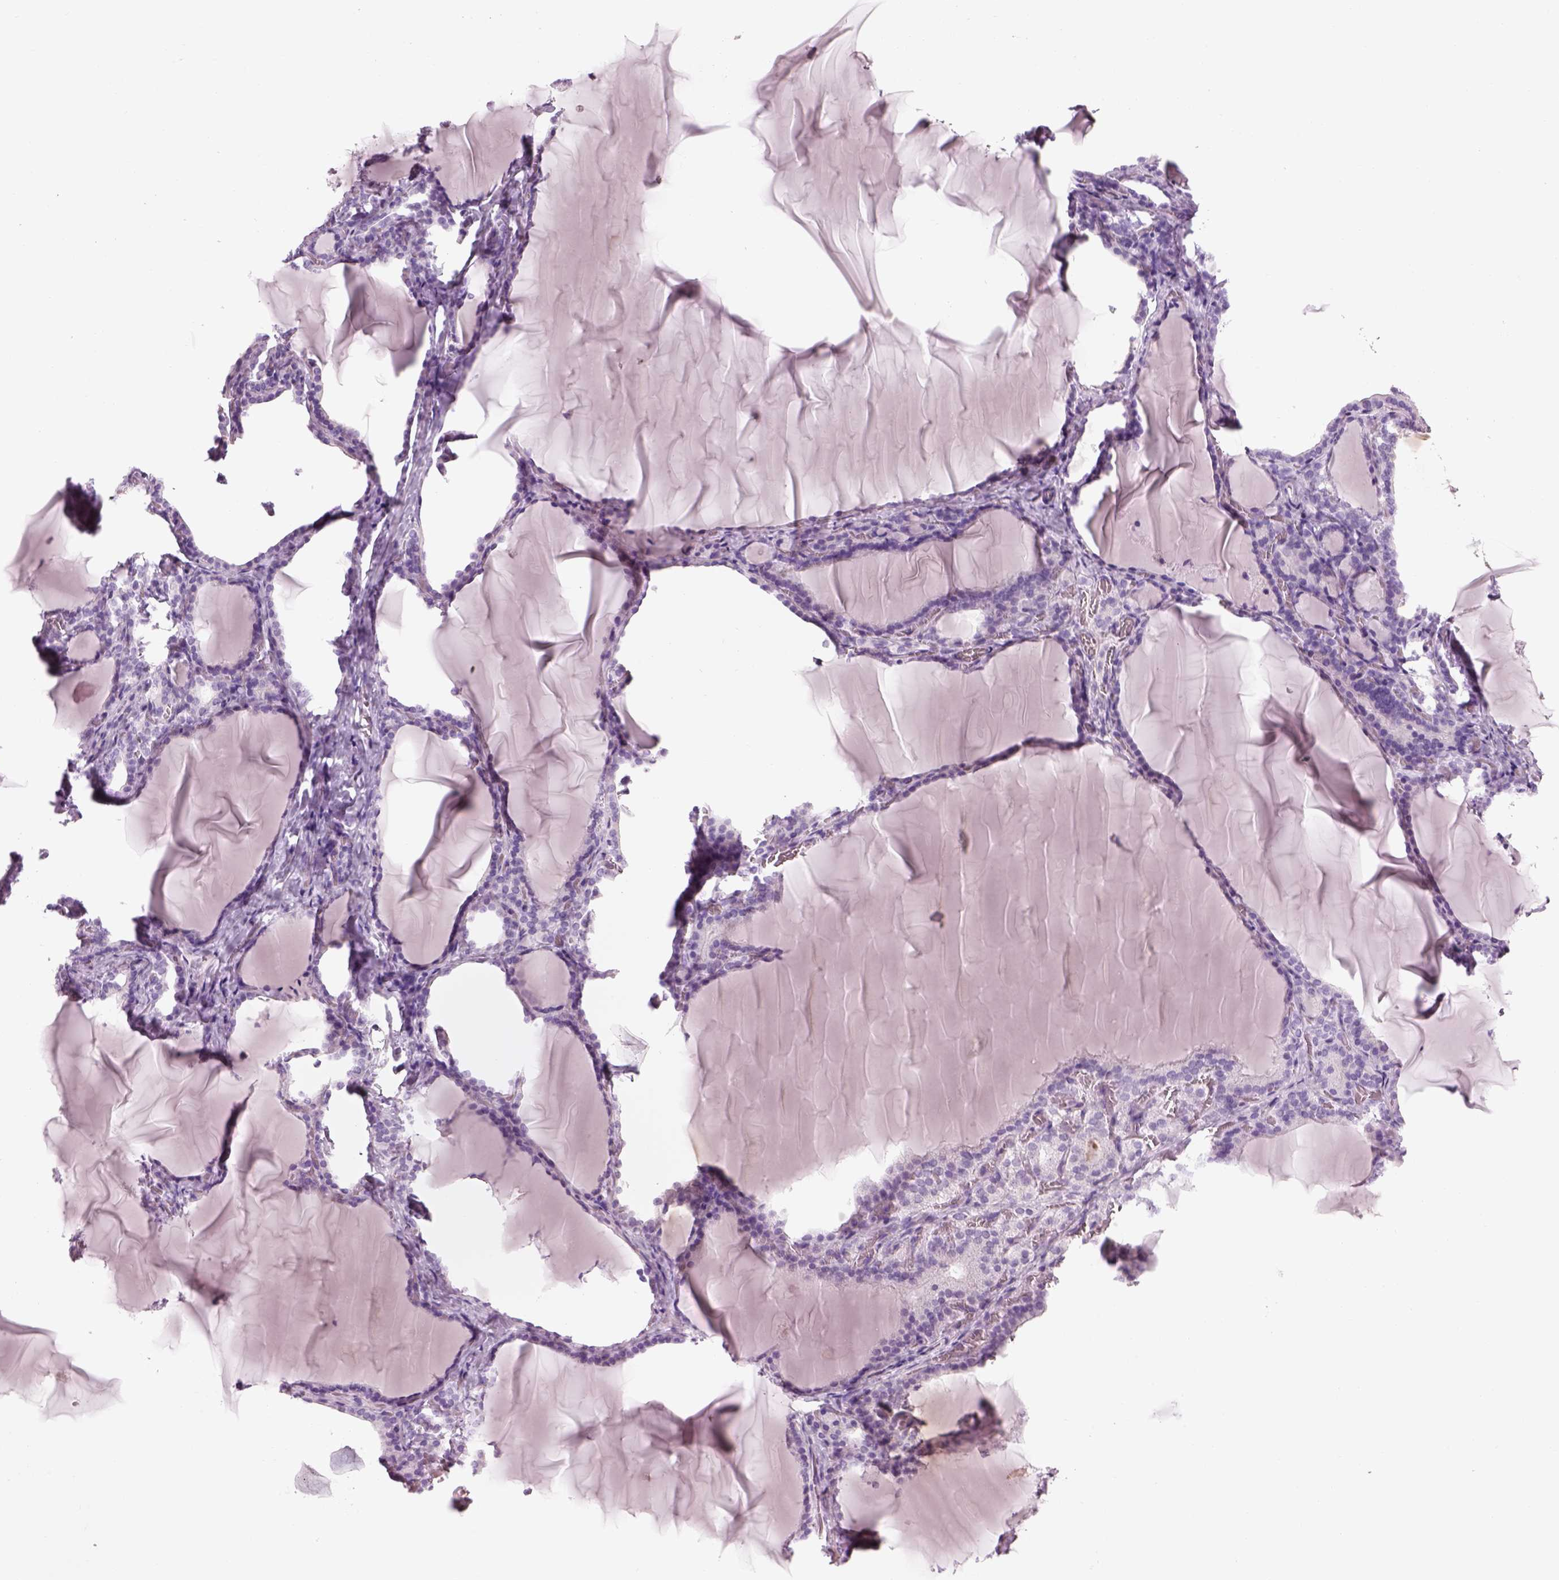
{"staining": {"intensity": "negative", "quantity": "none", "location": "none"}, "tissue": "thyroid gland", "cell_type": "Glandular cells", "image_type": "normal", "snomed": [{"axis": "morphology", "description": "Normal tissue, NOS"}, {"axis": "morphology", "description": "Hyperplasia, NOS"}, {"axis": "topography", "description": "Thyroid gland"}], "caption": "Glandular cells show no significant expression in unremarkable thyroid gland. (DAB IHC, high magnification).", "gene": "GAS2L2", "patient": {"sex": "female", "age": 27}}